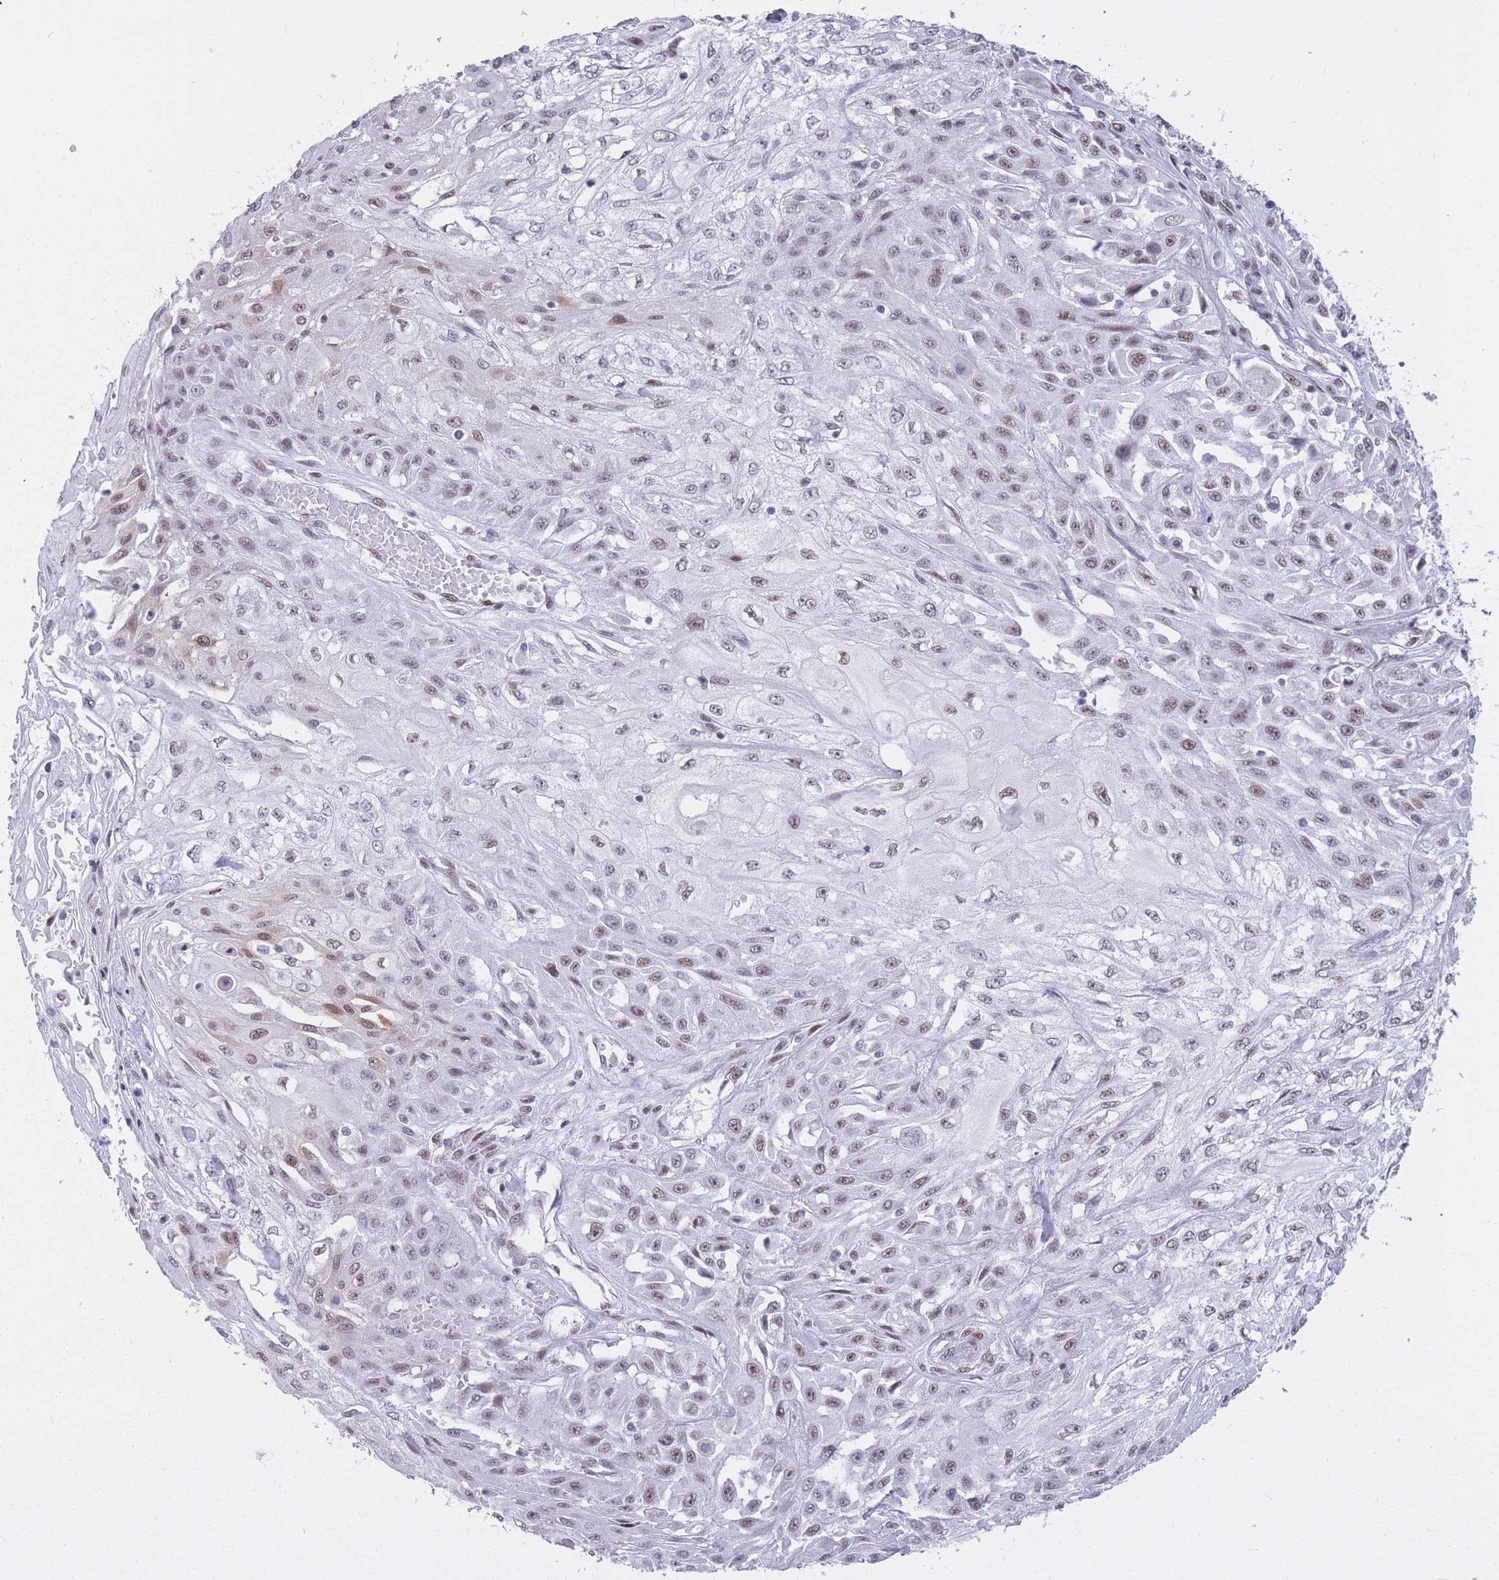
{"staining": {"intensity": "weak", "quantity": "25%-75%", "location": "nuclear"}, "tissue": "skin cancer", "cell_type": "Tumor cells", "image_type": "cancer", "snomed": [{"axis": "morphology", "description": "Squamous cell carcinoma, NOS"}, {"axis": "morphology", "description": "Squamous cell carcinoma, metastatic, NOS"}, {"axis": "topography", "description": "Skin"}, {"axis": "topography", "description": "Lymph node"}], "caption": "Human skin cancer stained with a brown dye demonstrates weak nuclear positive positivity in approximately 25%-75% of tumor cells.", "gene": "HNRNPUL1", "patient": {"sex": "male", "age": 75}}